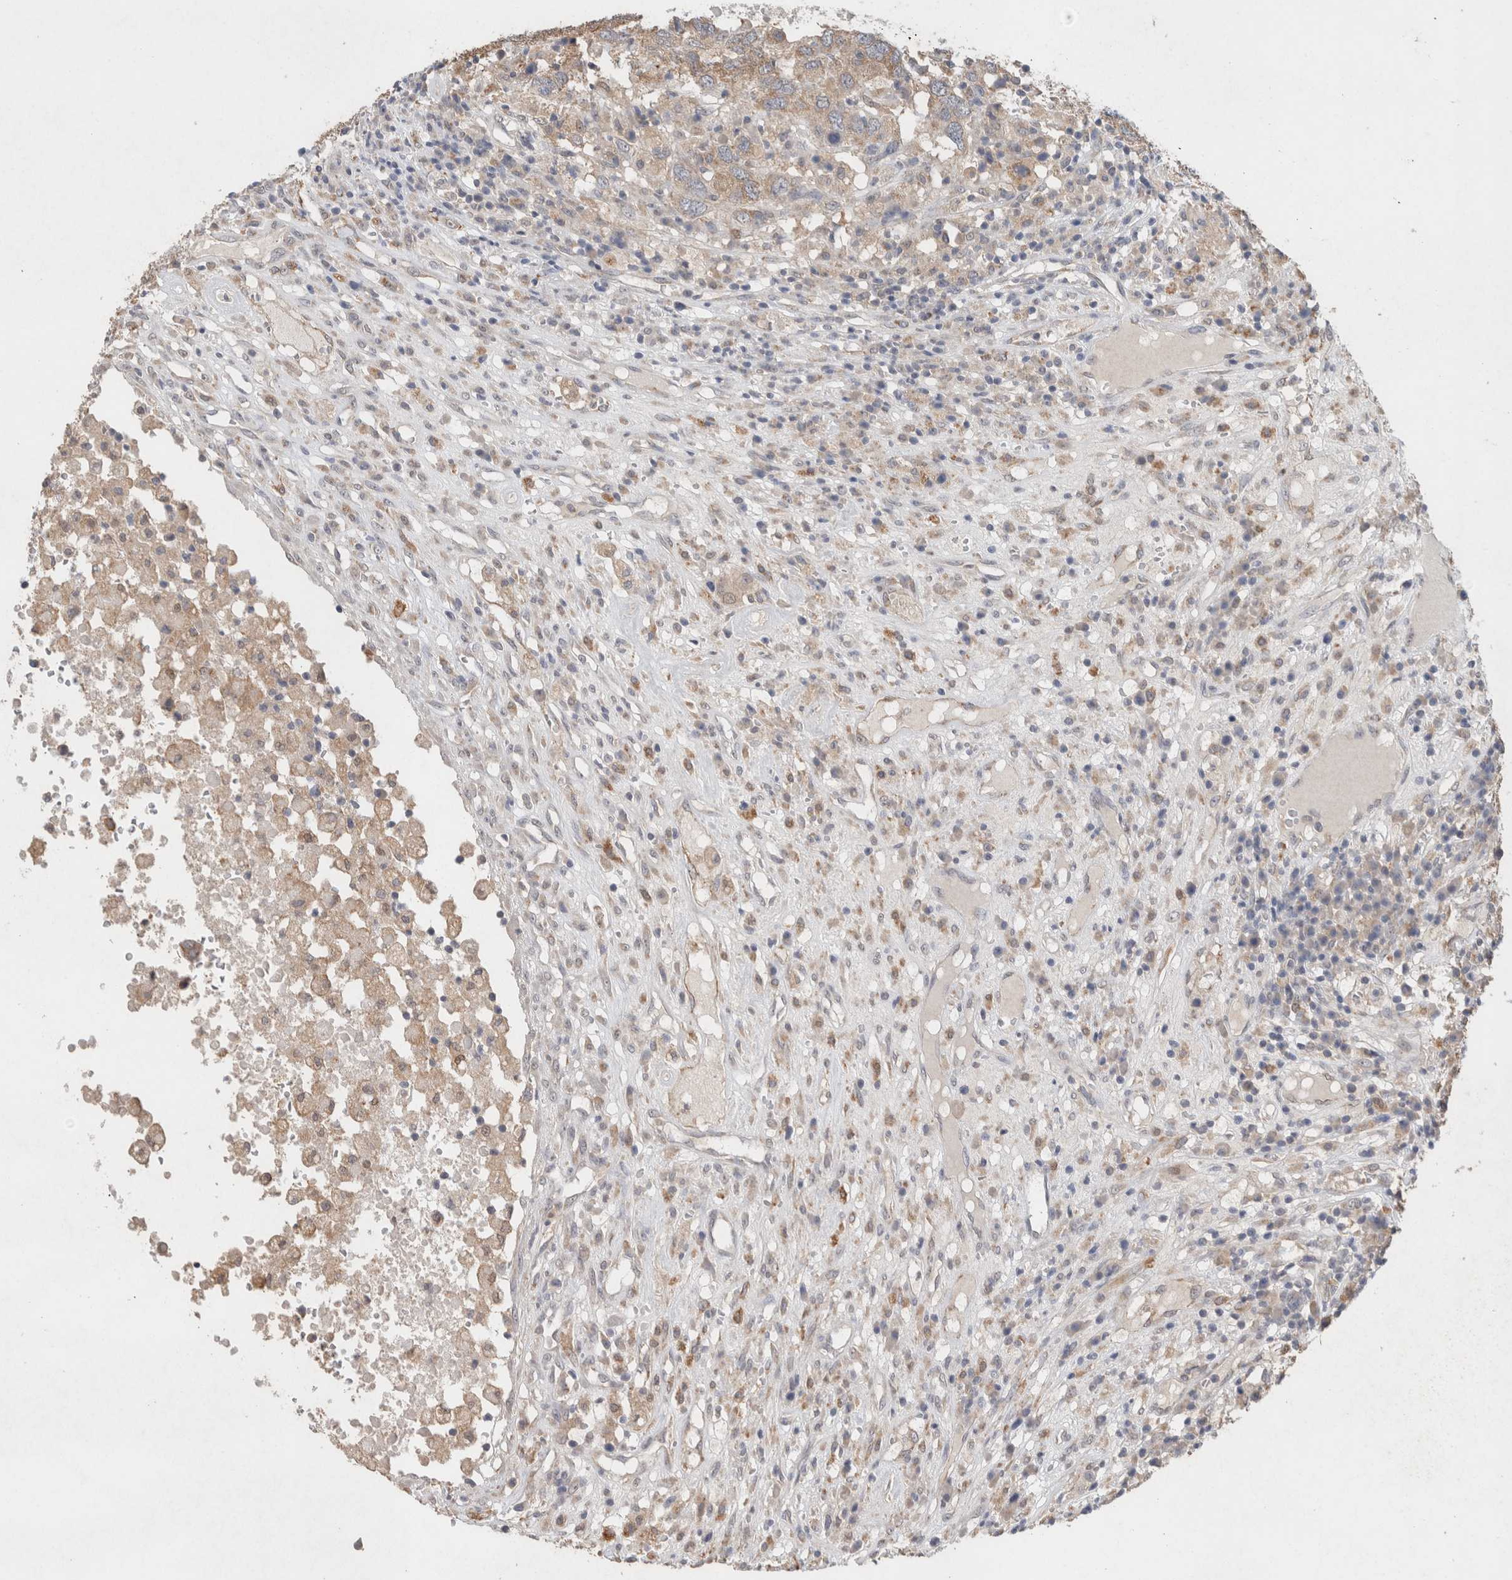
{"staining": {"intensity": "moderate", "quantity": ">75%", "location": "cytoplasmic/membranous"}, "tissue": "head and neck cancer", "cell_type": "Tumor cells", "image_type": "cancer", "snomed": [{"axis": "morphology", "description": "Squamous cell carcinoma, NOS"}, {"axis": "topography", "description": "Head-Neck"}], "caption": "There is medium levels of moderate cytoplasmic/membranous expression in tumor cells of head and neck cancer, as demonstrated by immunohistochemical staining (brown color).", "gene": "RAB14", "patient": {"sex": "male", "age": 66}}